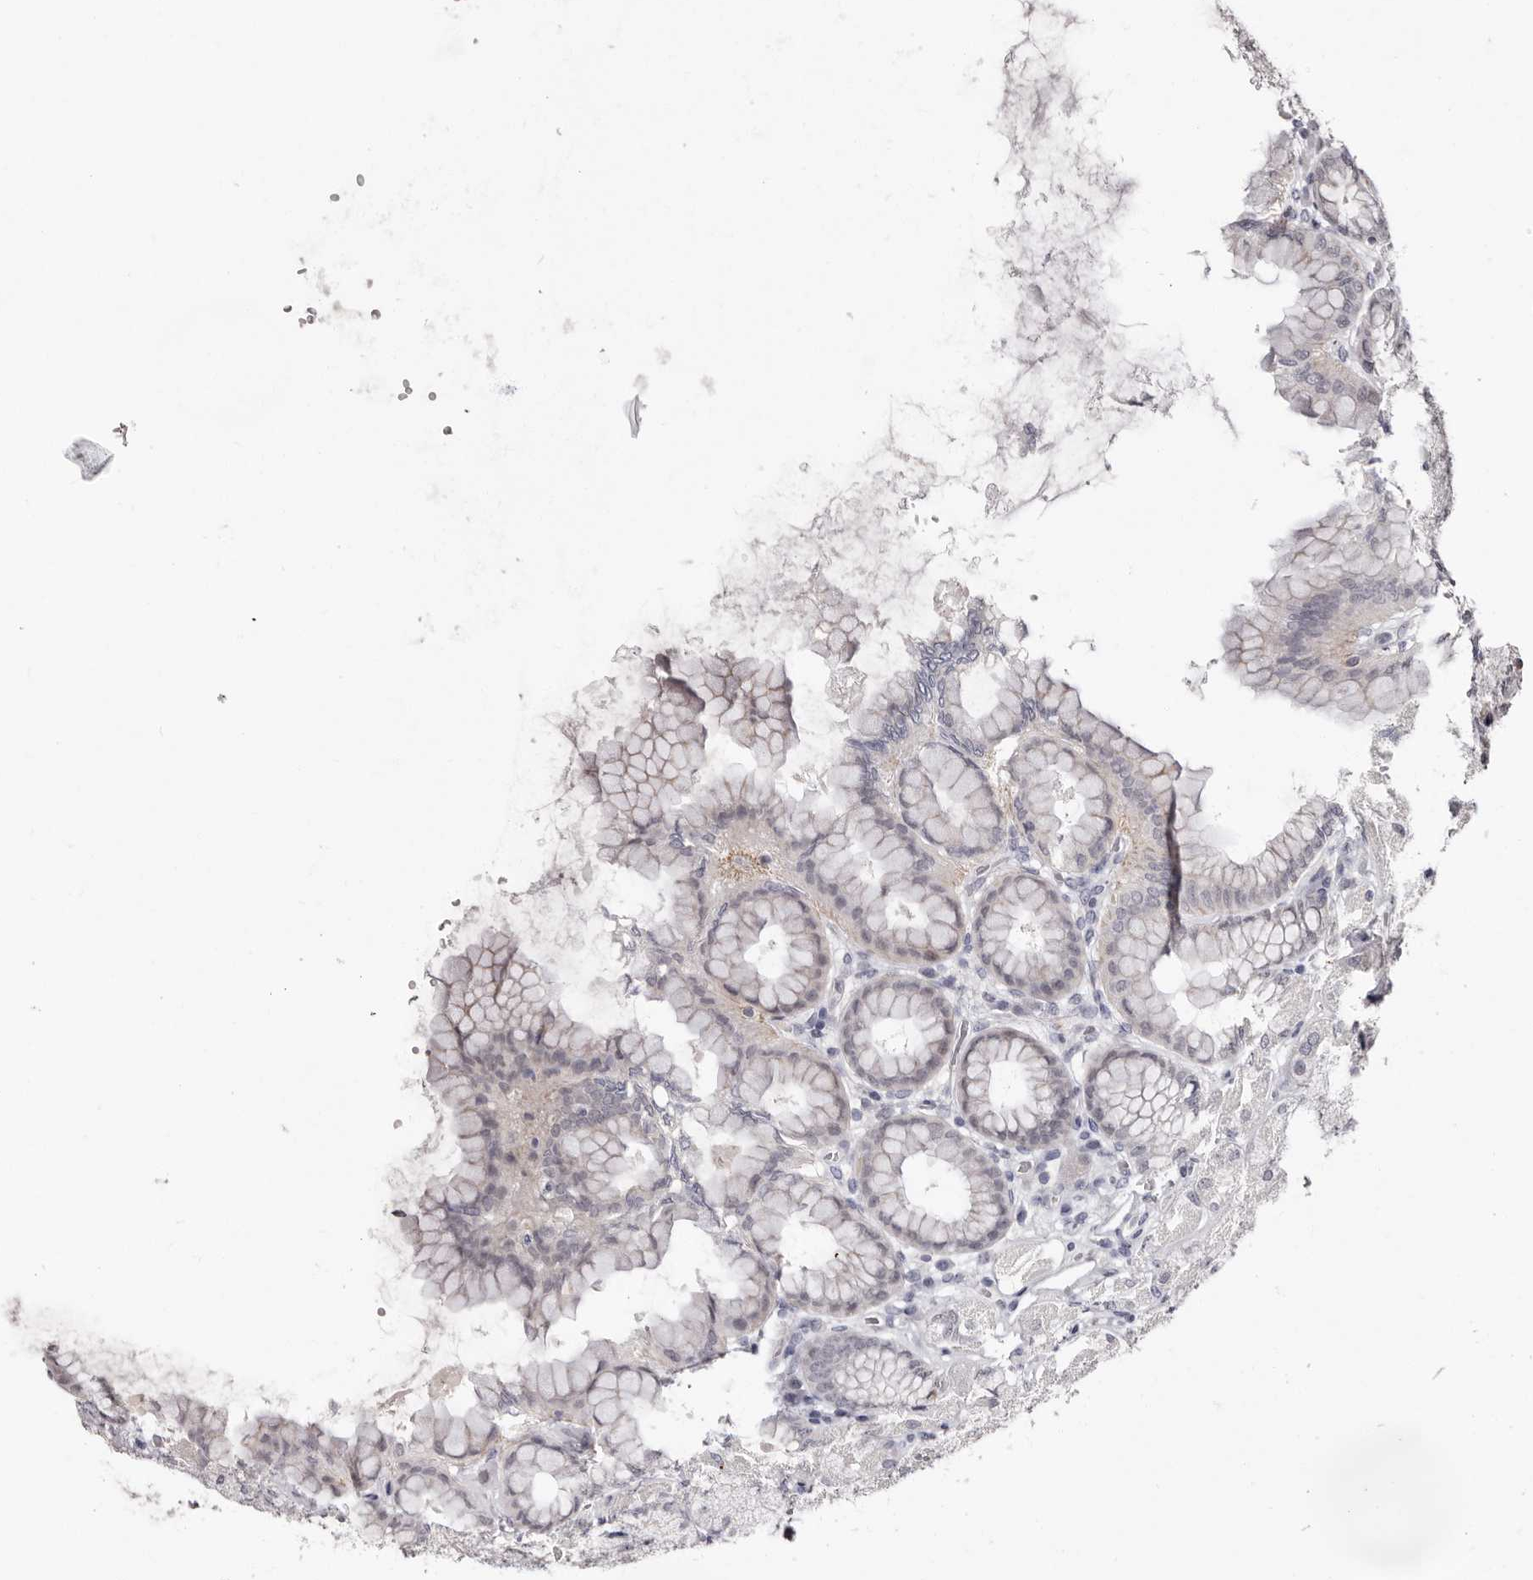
{"staining": {"intensity": "weak", "quantity": "<25%", "location": "nuclear"}, "tissue": "stomach", "cell_type": "Glandular cells", "image_type": "normal", "snomed": [{"axis": "morphology", "description": "Normal tissue, NOS"}, {"axis": "topography", "description": "Stomach, upper"}], "caption": "An IHC histopathology image of normal stomach is shown. There is no staining in glandular cells of stomach.", "gene": "PHF20L1", "patient": {"sex": "female", "age": 56}}